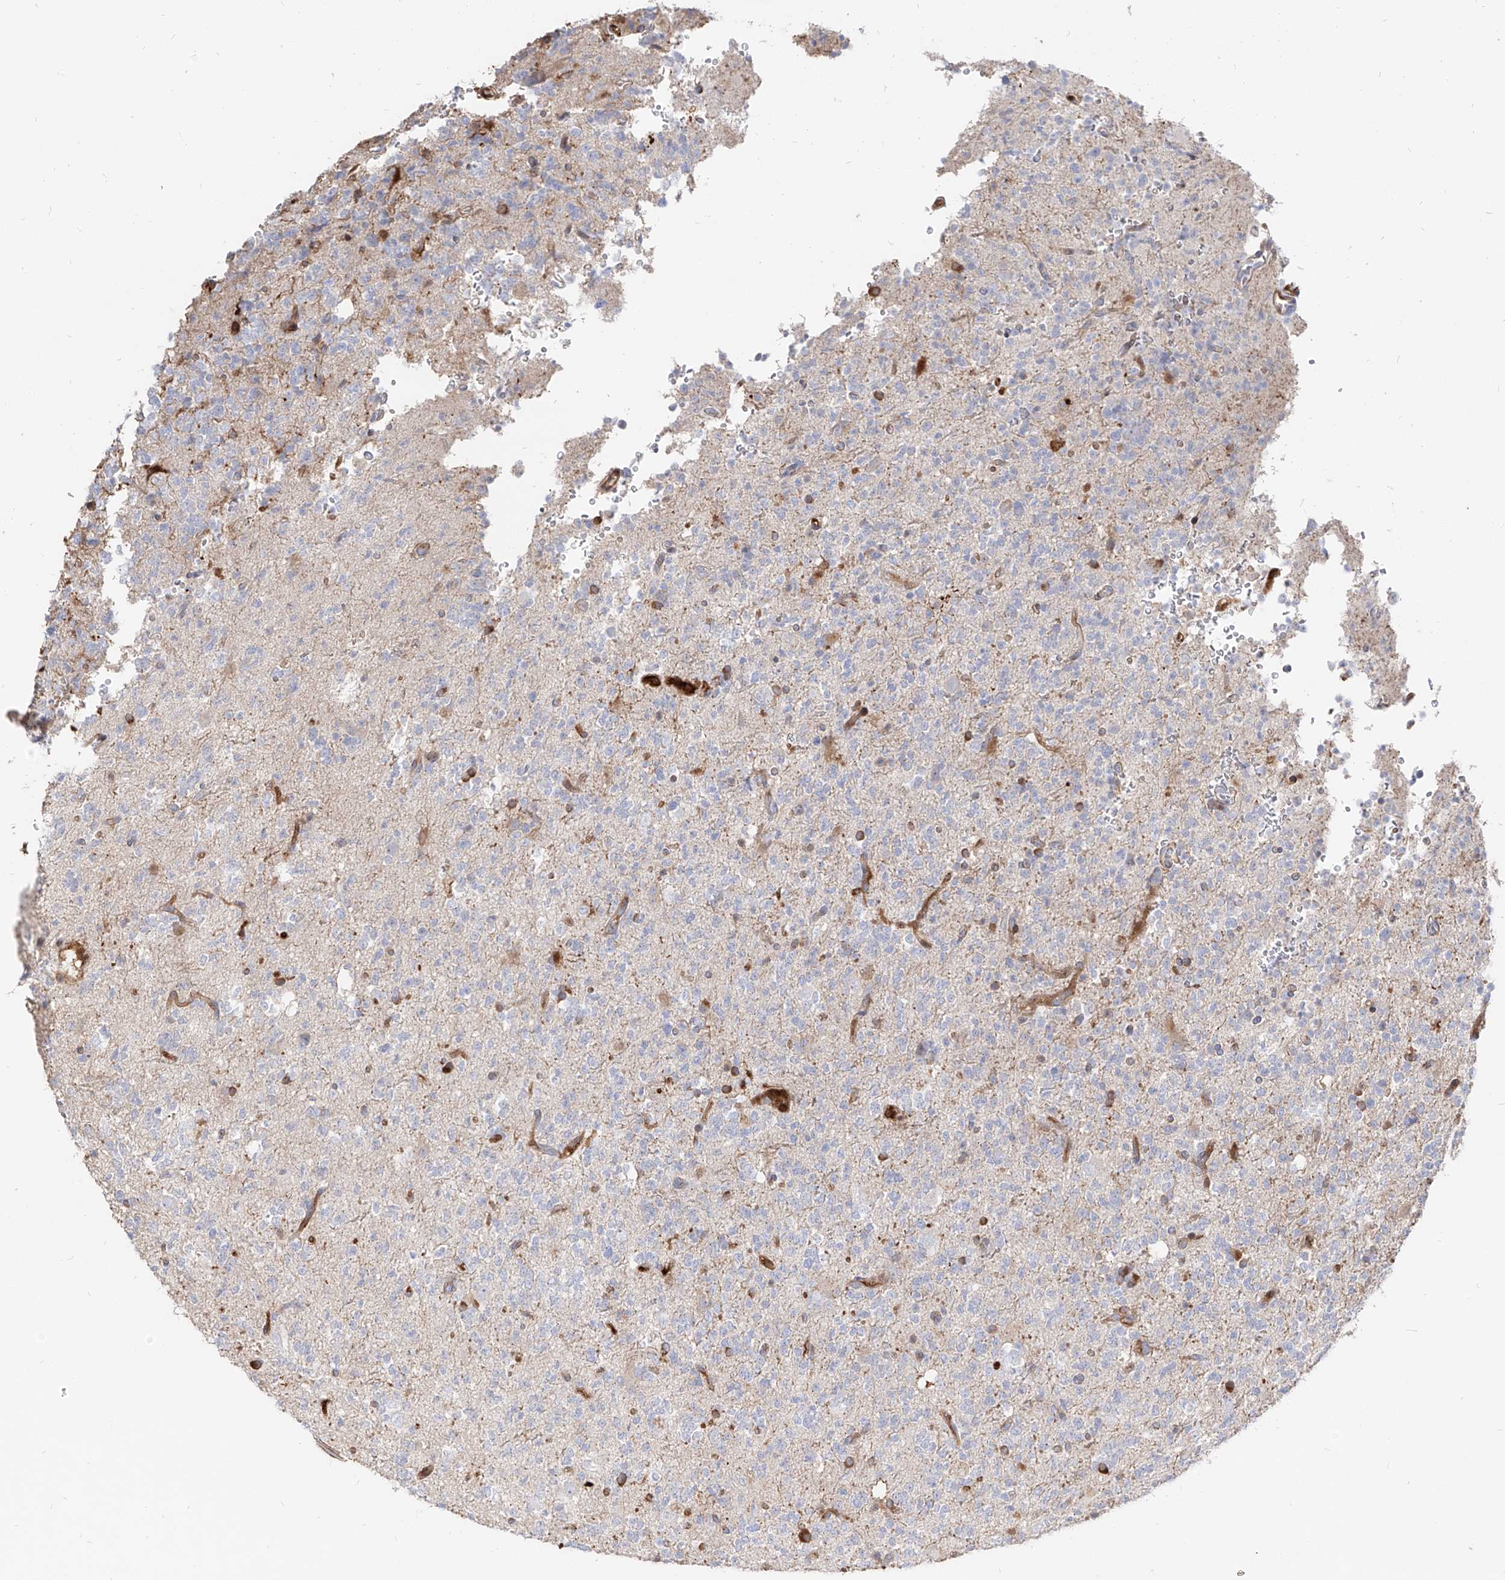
{"staining": {"intensity": "negative", "quantity": "none", "location": "none"}, "tissue": "glioma", "cell_type": "Tumor cells", "image_type": "cancer", "snomed": [{"axis": "morphology", "description": "Glioma, malignant, High grade"}, {"axis": "topography", "description": "Brain"}], "caption": "Glioma was stained to show a protein in brown. There is no significant positivity in tumor cells. (DAB immunohistochemistry with hematoxylin counter stain).", "gene": "KYNU", "patient": {"sex": "female", "age": 62}}